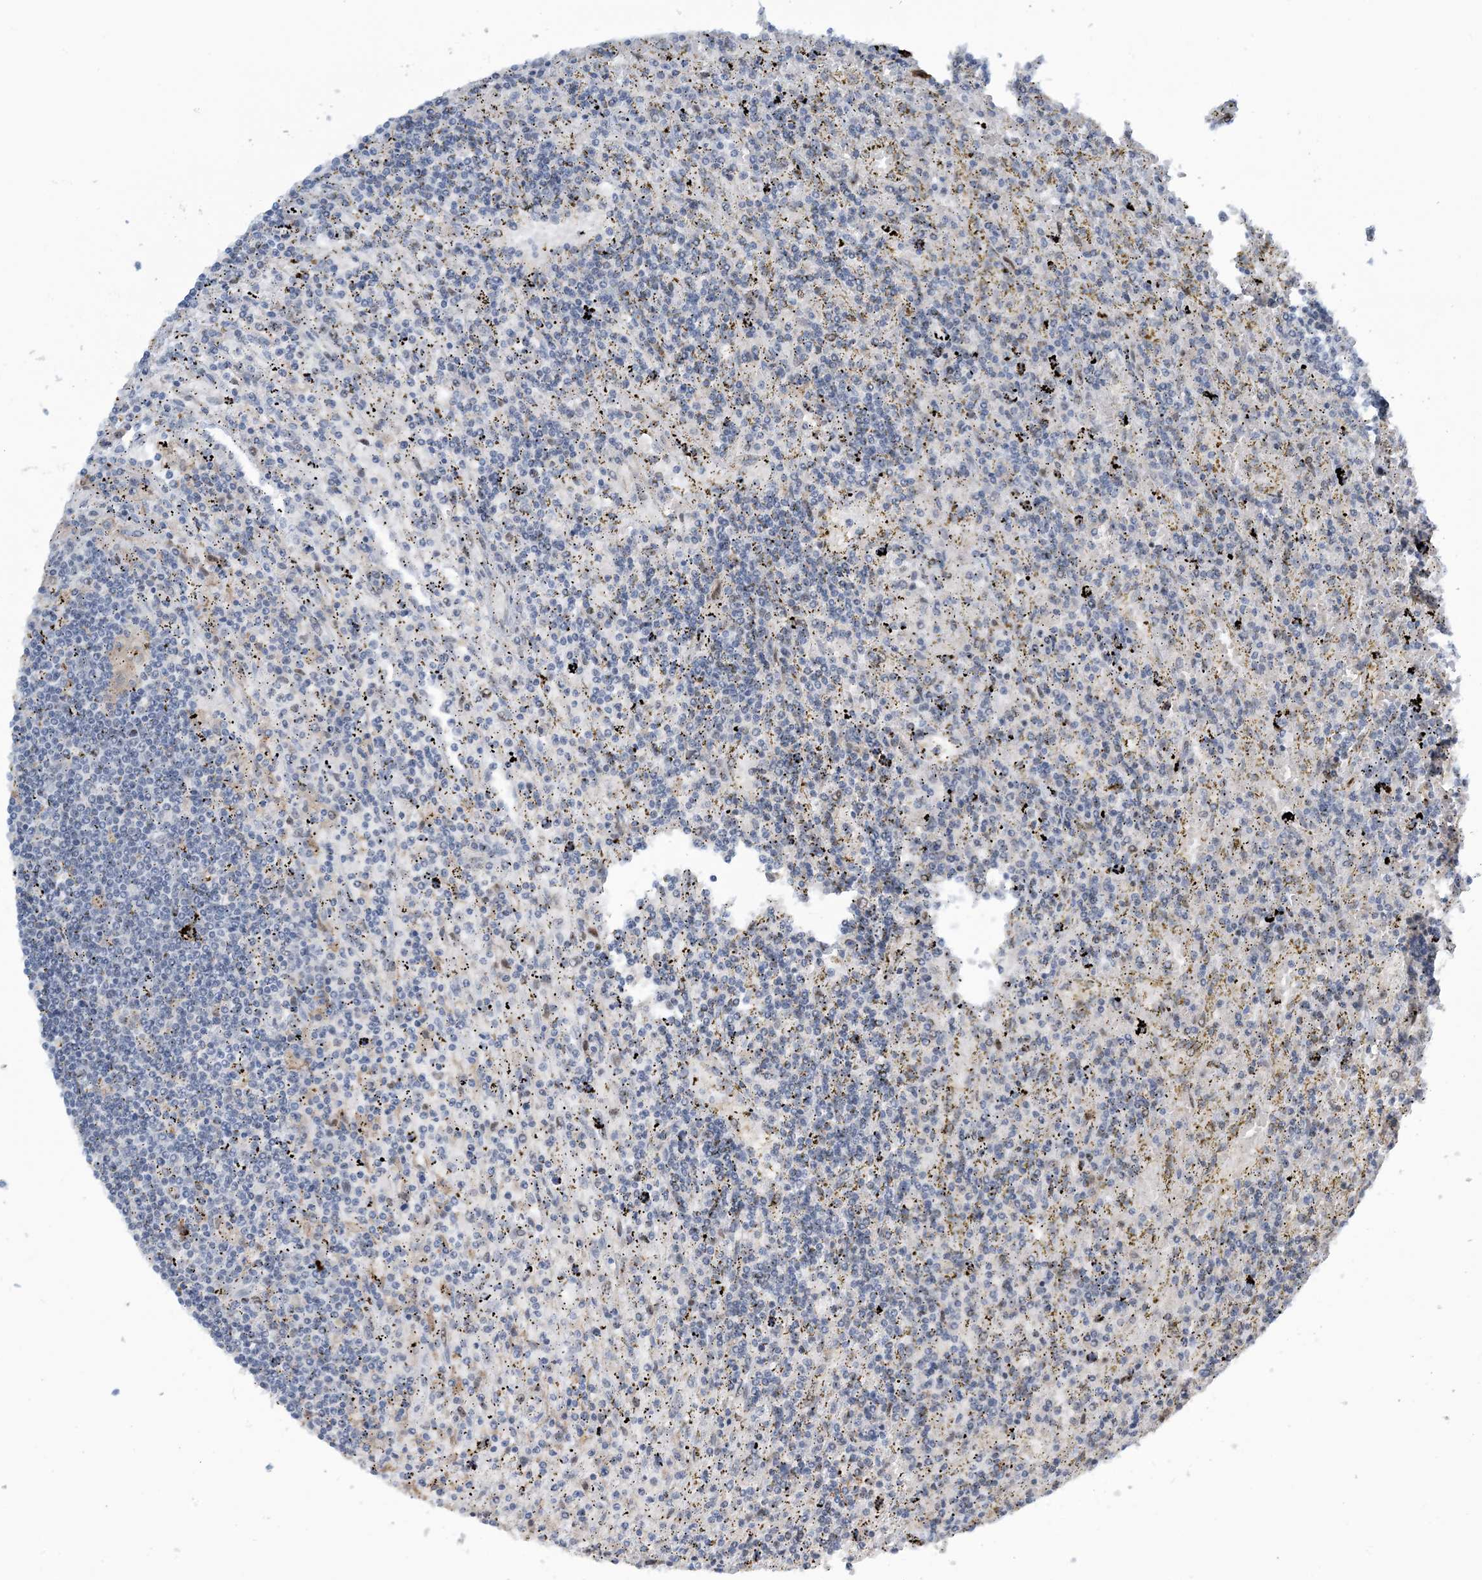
{"staining": {"intensity": "negative", "quantity": "none", "location": "none"}, "tissue": "lymphoma", "cell_type": "Tumor cells", "image_type": "cancer", "snomed": [{"axis": "morphology", "description": "Malignant lymphoma, non-Hodgkin's type, Low grade"}, {"axis": "topography", "description": "Spleen"}], "caption": "Malignant lymphoma, non-Hodgkin's type (low-grade) was stained to show a protein in brown. There is no significant staining in tumor cells. (Brightfield microscopy of DAB IHC at high magnification).", "gene": "HEMK1", "patient": {"sex": "male", "age": 76}}